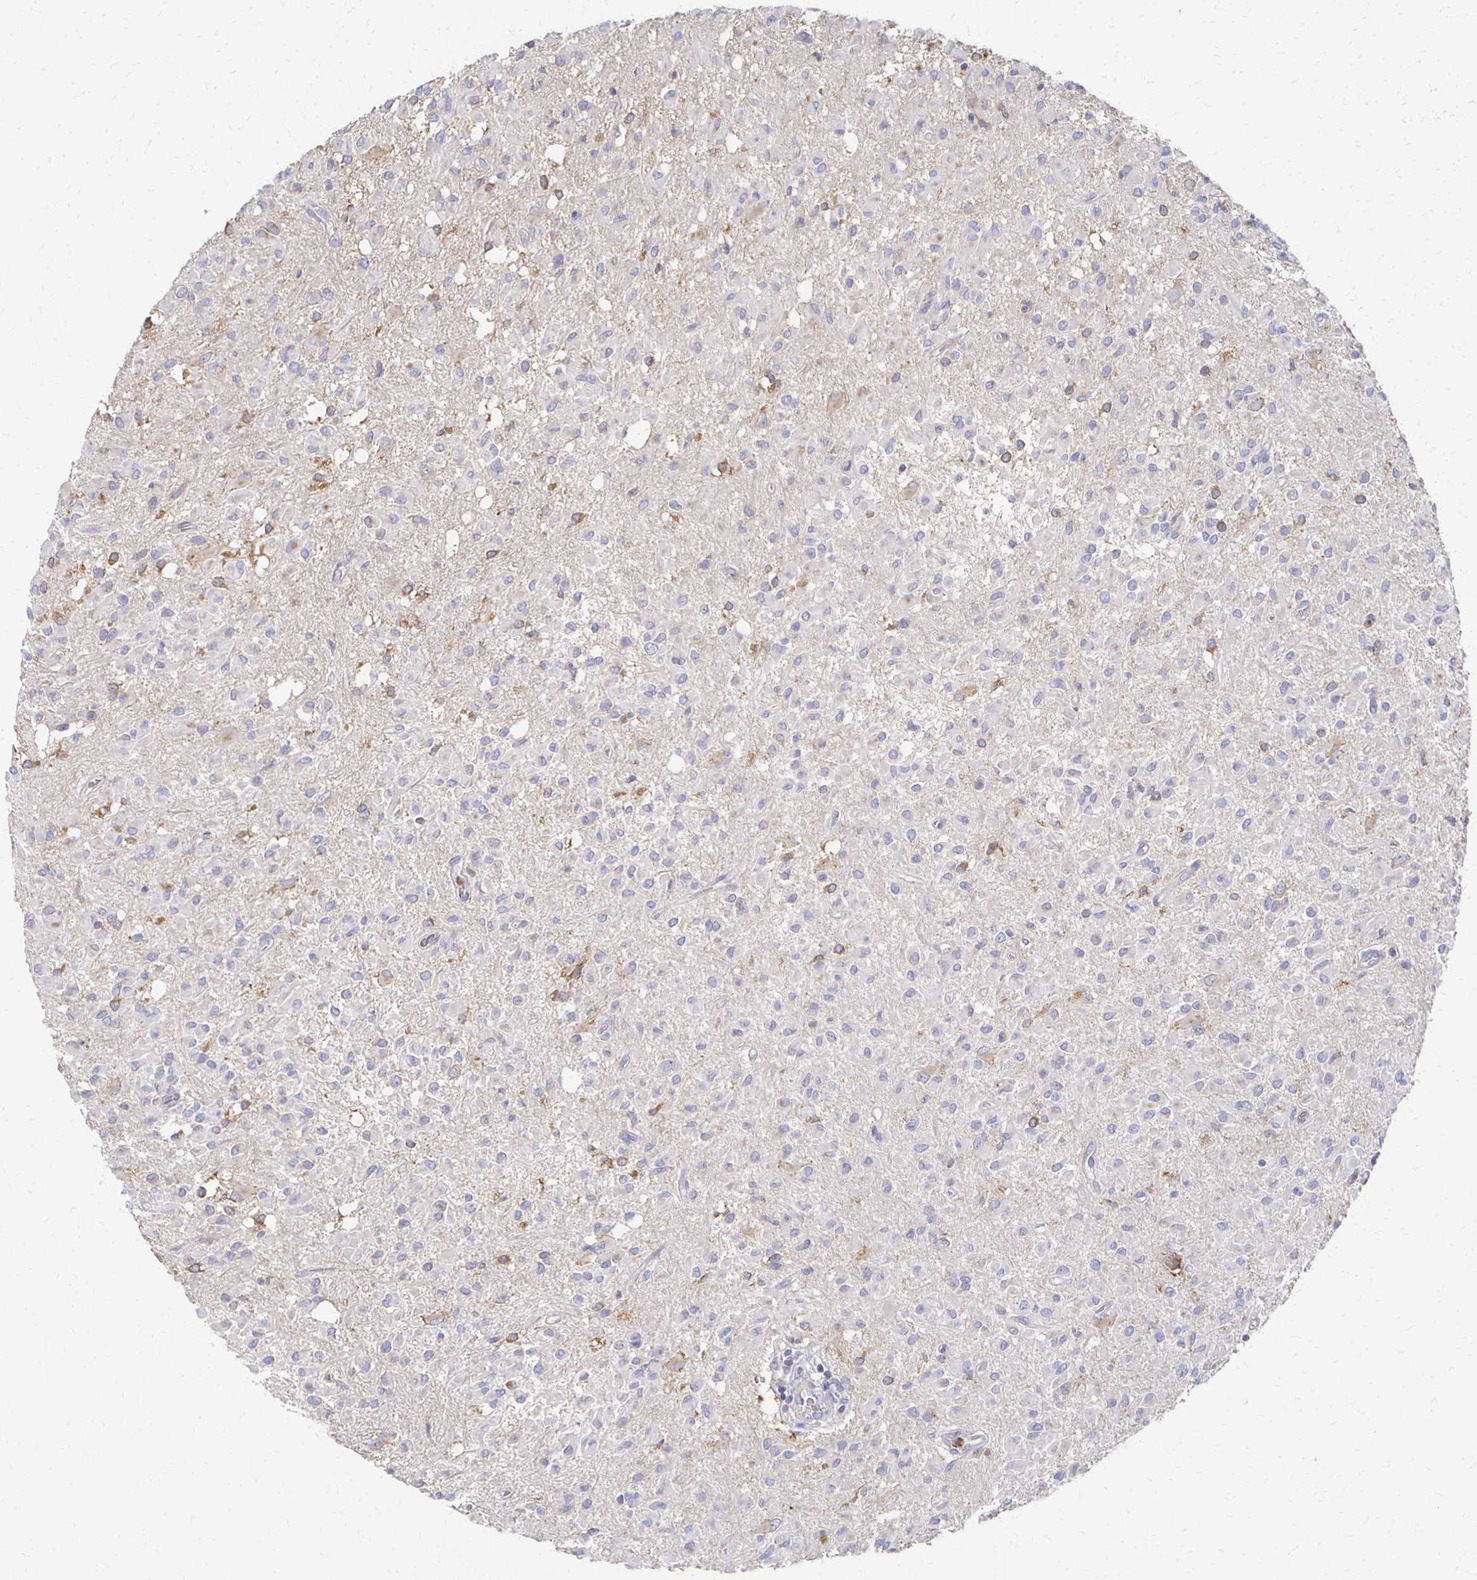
{"staining": {"intensity": "moderate", "quantity": "<25%", "location": "cytoplasmic/membranous"}, "tissue": "glioma", "cell_type": "Tumor cells", "image_type": "cancer", "snomed": [{"axis": "morphology", "description": "Glioma, malignant, Low grade"}, {"axis": "topography", "description": "Brain"}], "caption": "Immunohistochemical staining of human glioma exhibits moderate cytoplasmic/membranous protein expression in about <25% of tumor cells. (Brightfield microscopy of DAB IHC at high magnification).", "gene": "CX3CR1", "patient": {"sex": "female", "age": 33}}